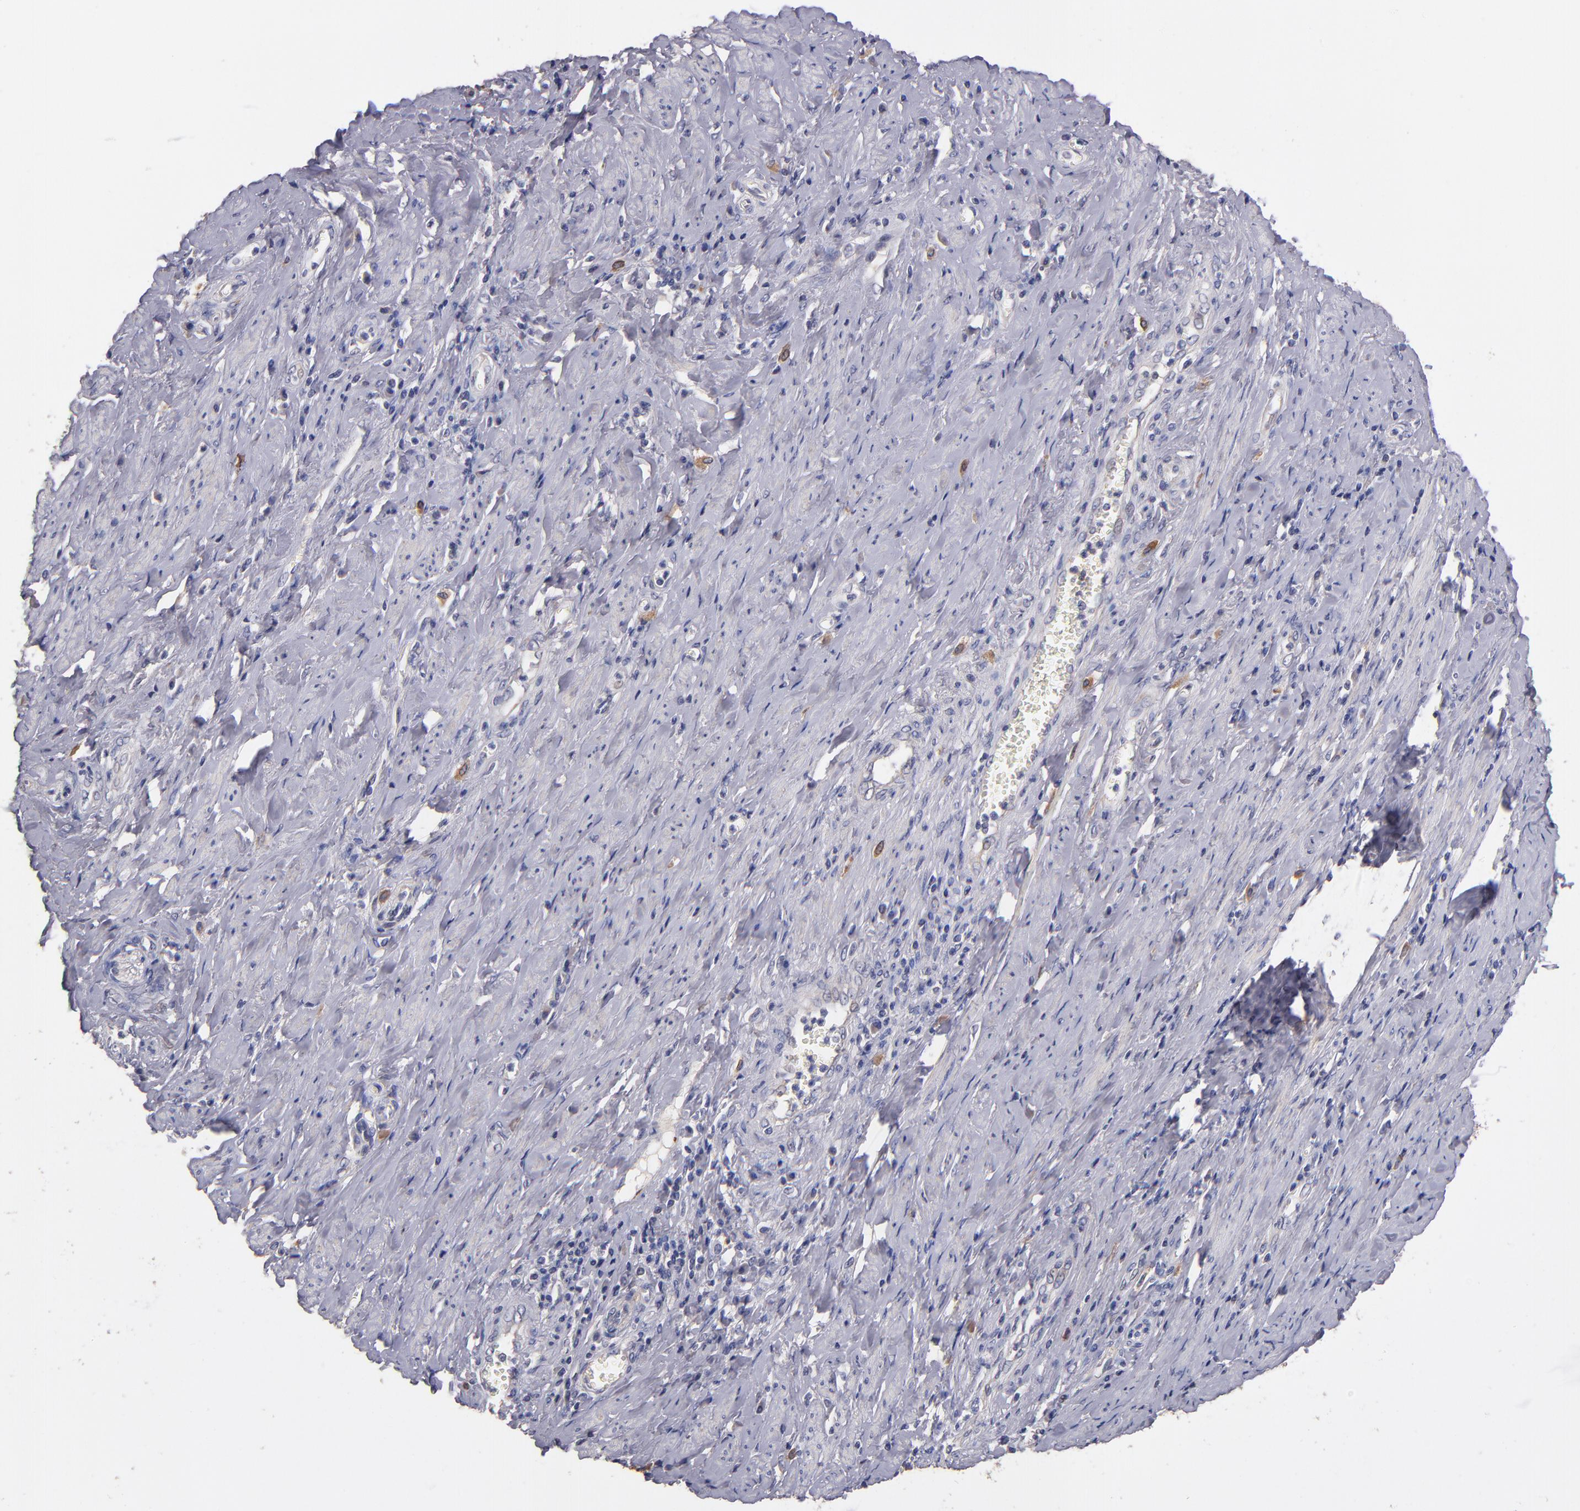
{"staining": {"intensity": "weak", "quantity": "<25%", "location": "cytoplasmic/membranous"}, "tissue": "cervical cancer", "cell_type": "Tumor cells", "image_type": "cancer", "snomed": [{"axis": "morphology", "description": "Squamous cell carcinoma, NOS"}, {"axis": "topography", "description": "Cervix"}], "caption": "This is an IHC micrograph of cervical squamous cell carcinoma. There is no expression in tumor cells.", "gene": "MAGEE1", "patient": {"sex": "female", "age": 53}}